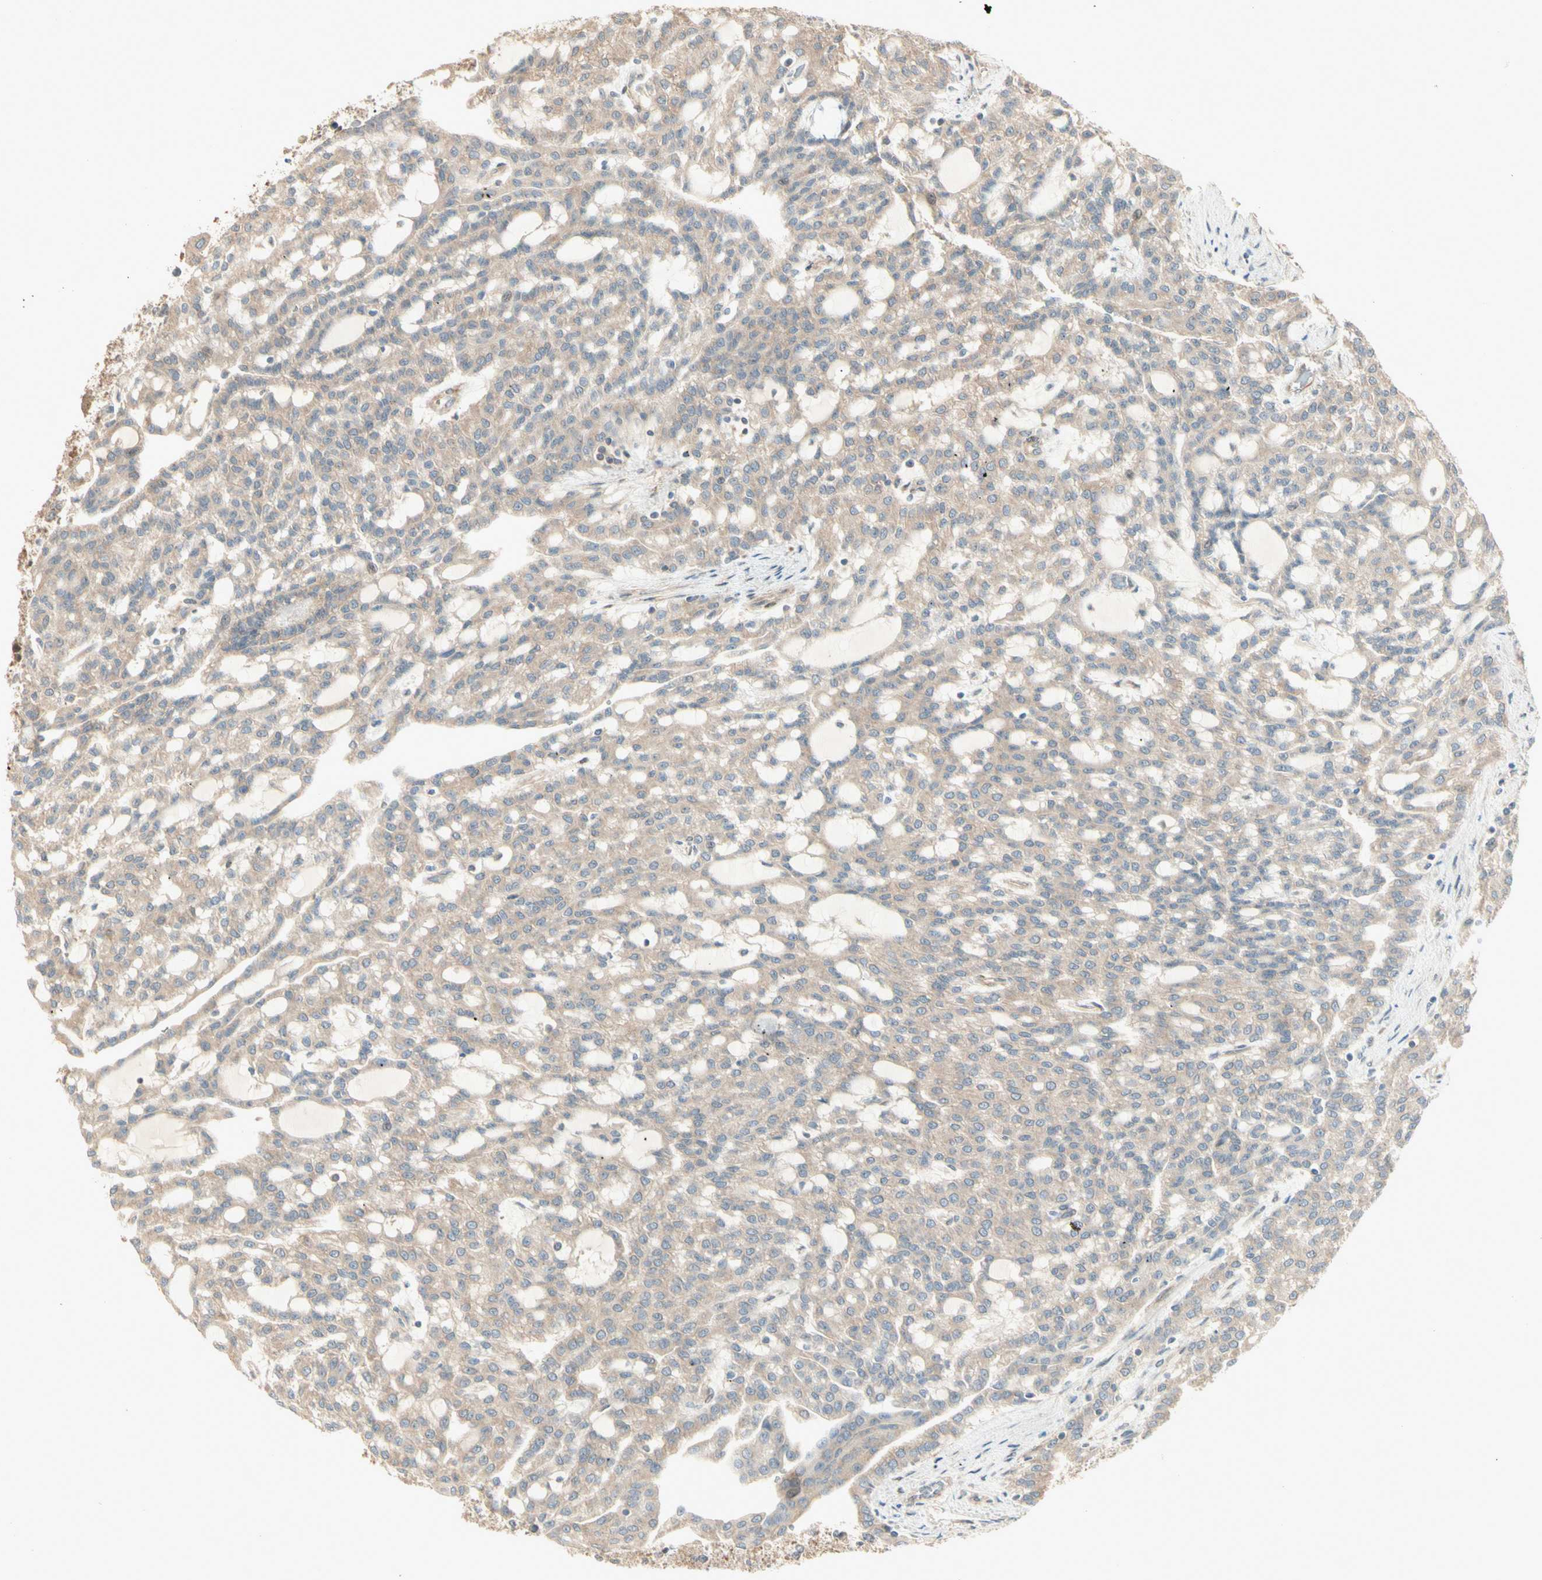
{"staining": {"intensity": "moderate", "quantity": ">75%", "location": "cytoplasmic/membranous"}, "tissue": "renal cancer", "cell_type": "Tumor cells", "image_type": "cancer", "snomed": [{"axis": "morphology", "description": "Adenocarcinoma, NOS"}, {"axis": "topography", "description": "Kidney"}], "caption": "Approximately >75% of tumor cells in human renal cancer reveal moderate cytoplasmic/membranous protein expression as visualized by brown immunohistochemical staining.", "gene": "IRAG1", "patient": {"sex": "male", "age": 63}}